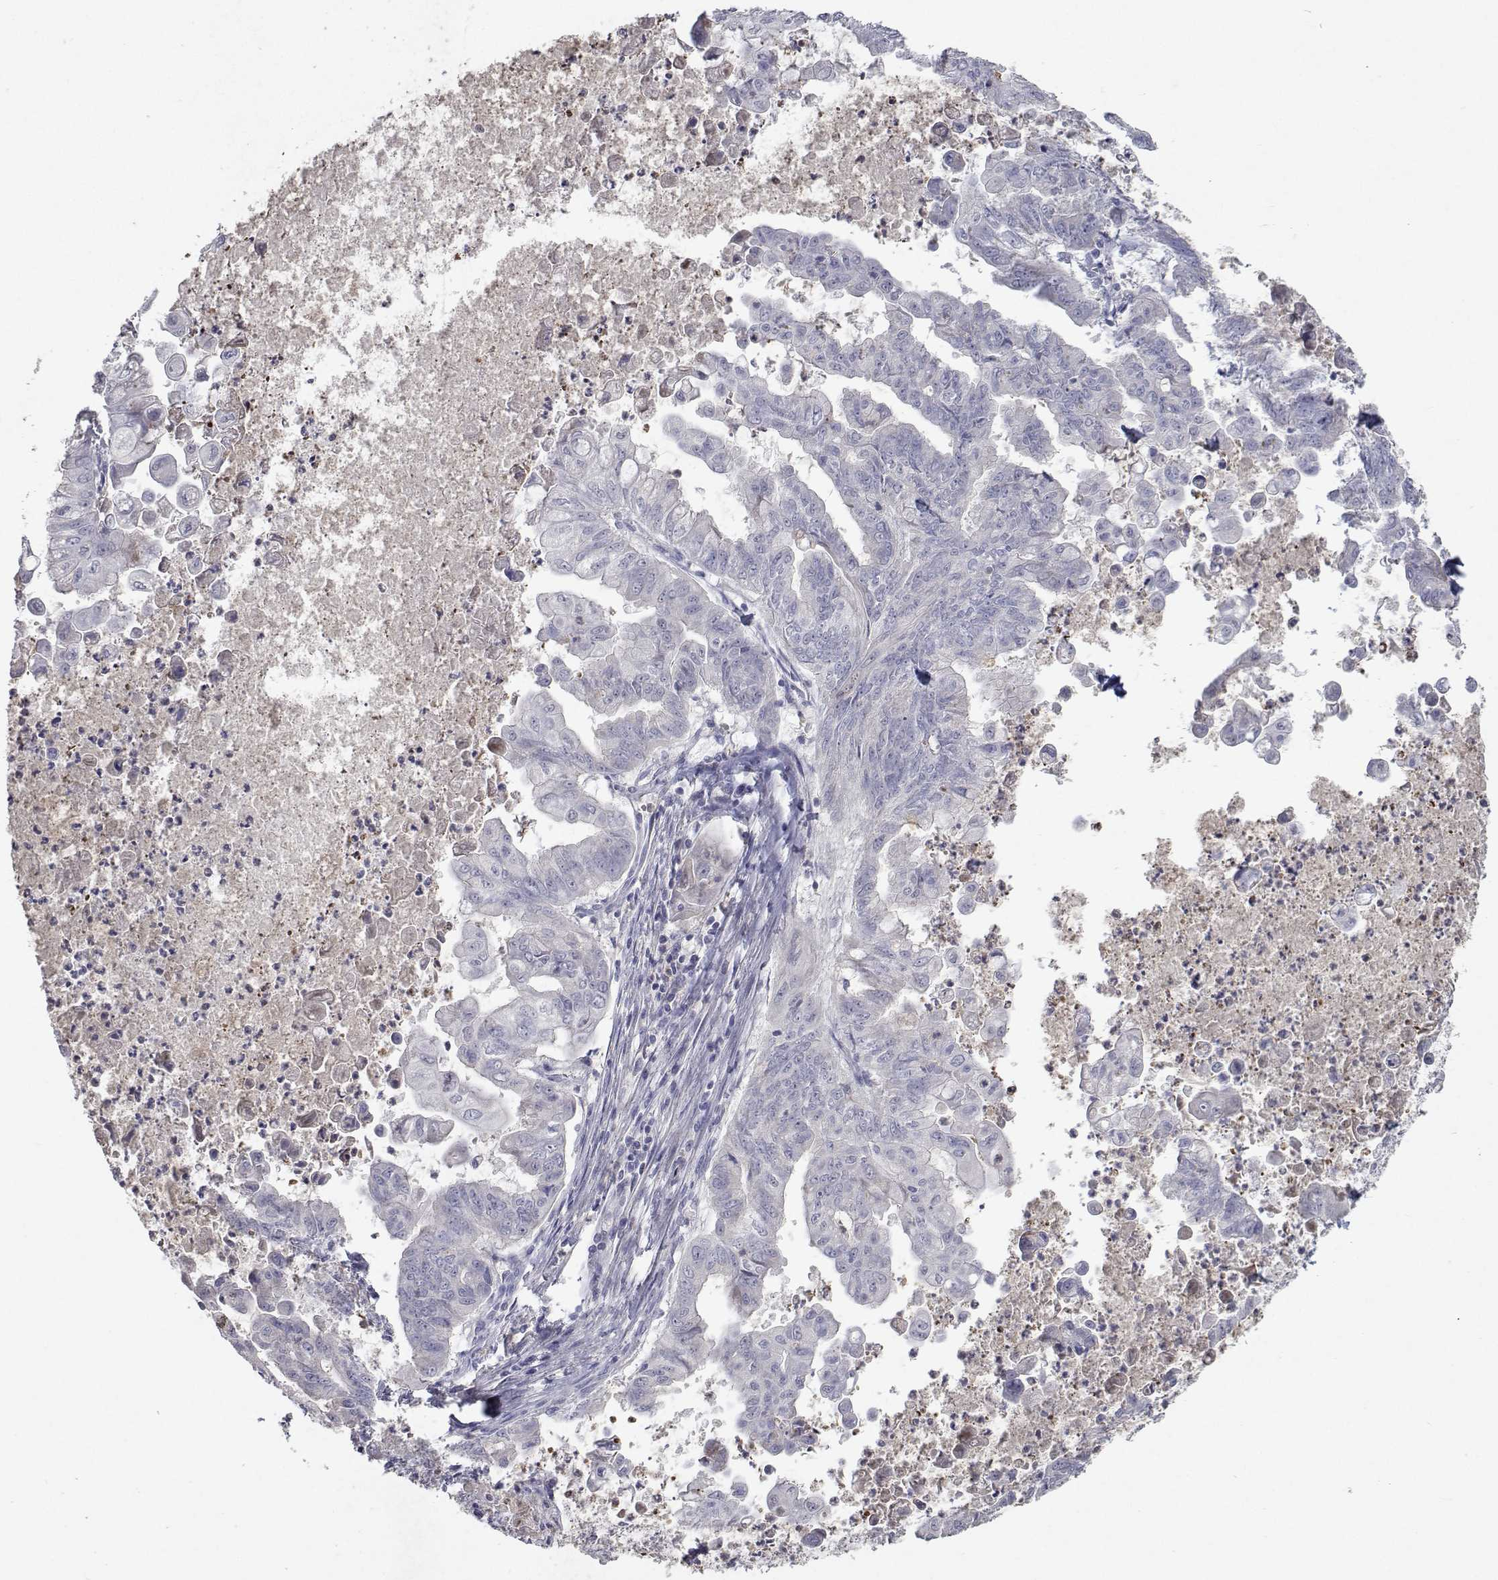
{"staining": {"intensity": "negative", "quantity": "none", "location": "none"}, "tissue": "stomach cancer", "cell_type": "Tumor cells", "image_type": "cancer", "snomed": [{"axis": "morphology", "description": "Adenocarcinoma, NOS"}, {"axis": "topography", "description": "Stomach, upper"}], "caption": "The micrograph shows no significant expression in tumor cells of stomach cancer (adenocarcinoma).", "gene": "RBPJL", "patient": {"sex": "male", "age": 80}}